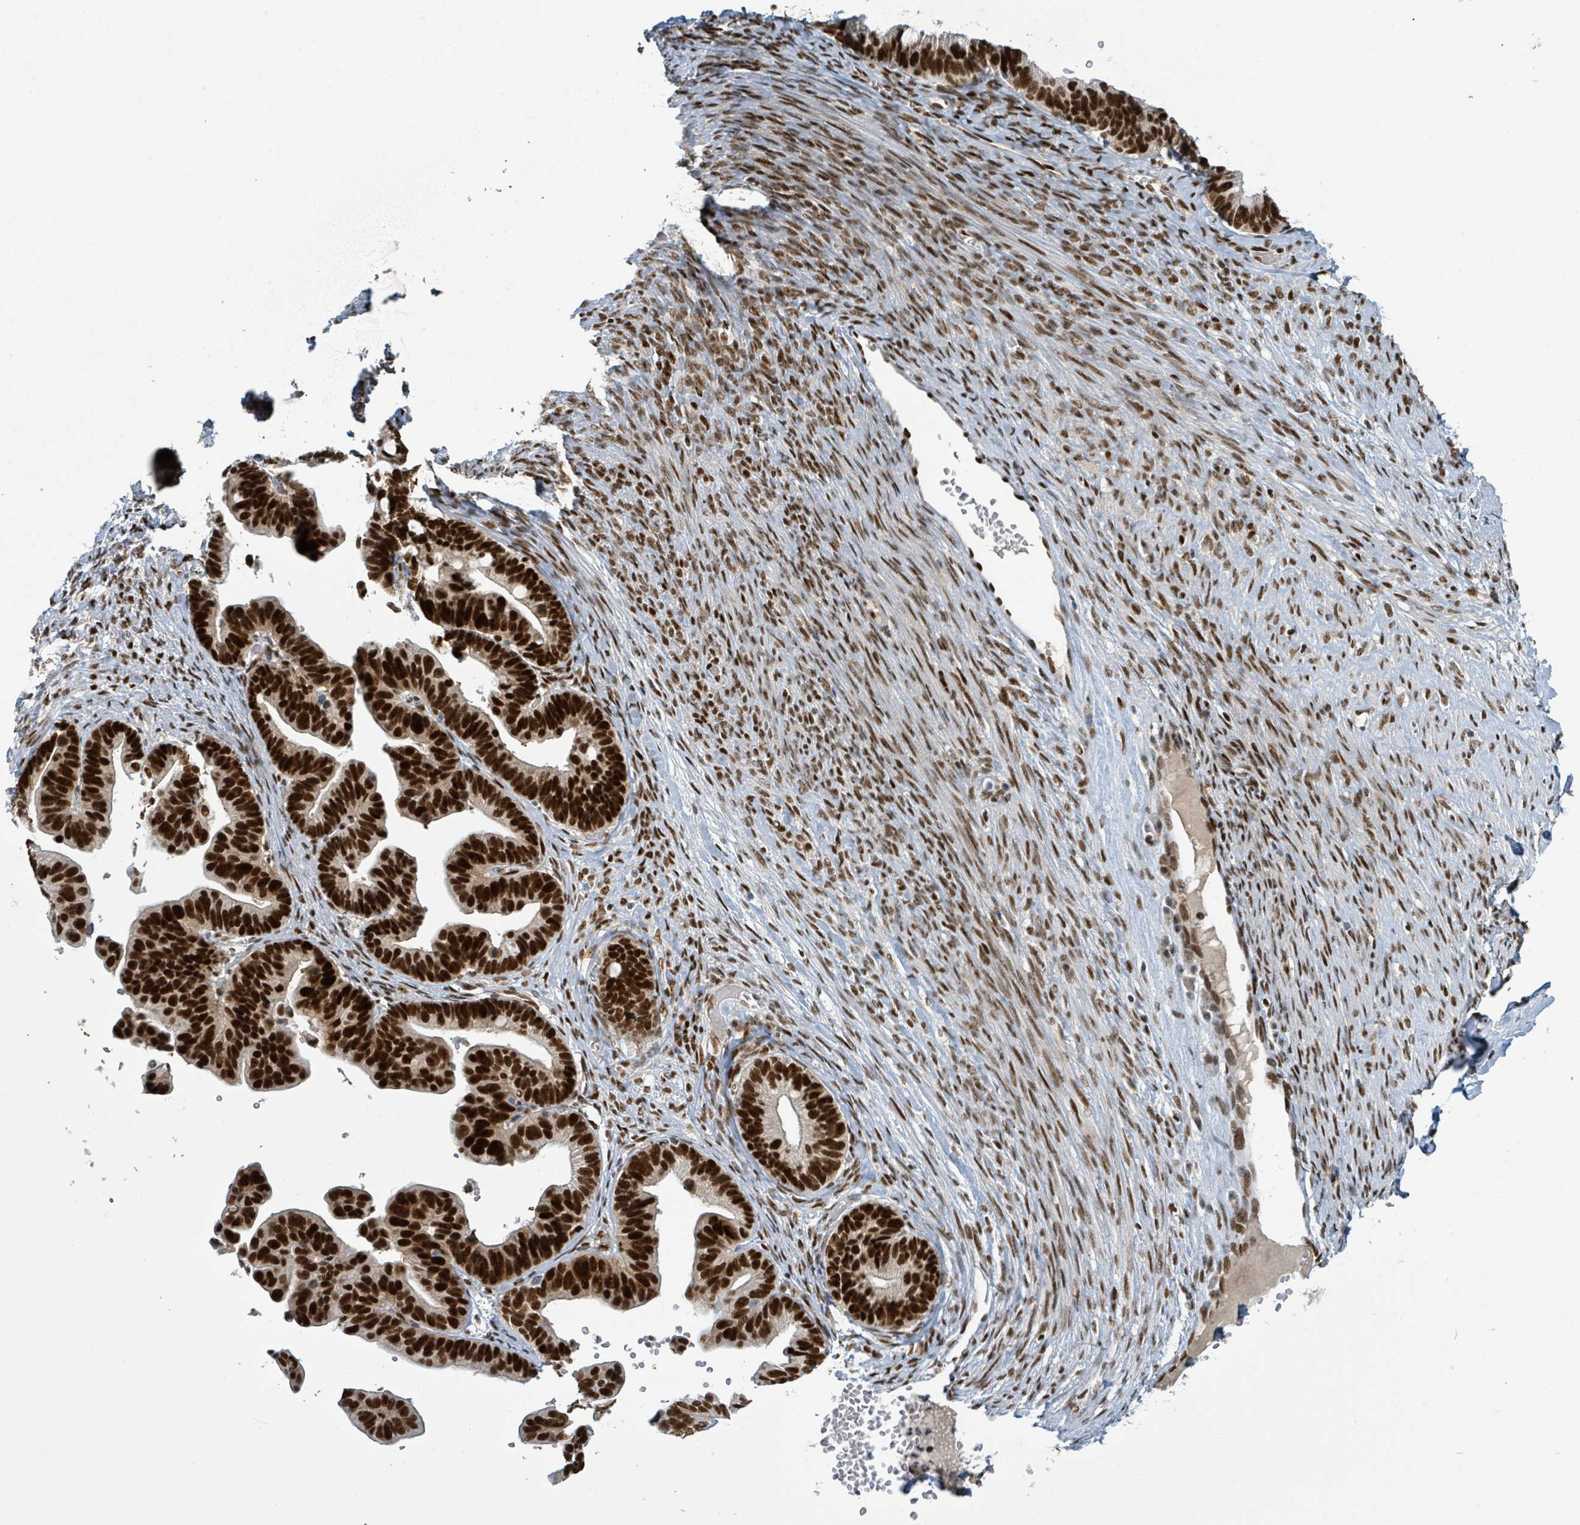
{"staining": {"intensity": "strong", "quantity": ">75%", "location": "nuclear"}, "tissue": "ovarian cancer", "cell_type": "Tumor cells", "image_type": "cancer", "snomed": [{"axis": "morphology", "description": "Cystadenocarcinoma, serous, NOS"}, {"axis": "topography", "description": "Ovary"}], "caption": "Strong nuclear expression for a protein is present in approximately >75% of tumor cells of serous cystadenocarcinoma (ovarian) using IHC.", "gene": "KLF3", "patient": {"sex": "female", "age": 56}}